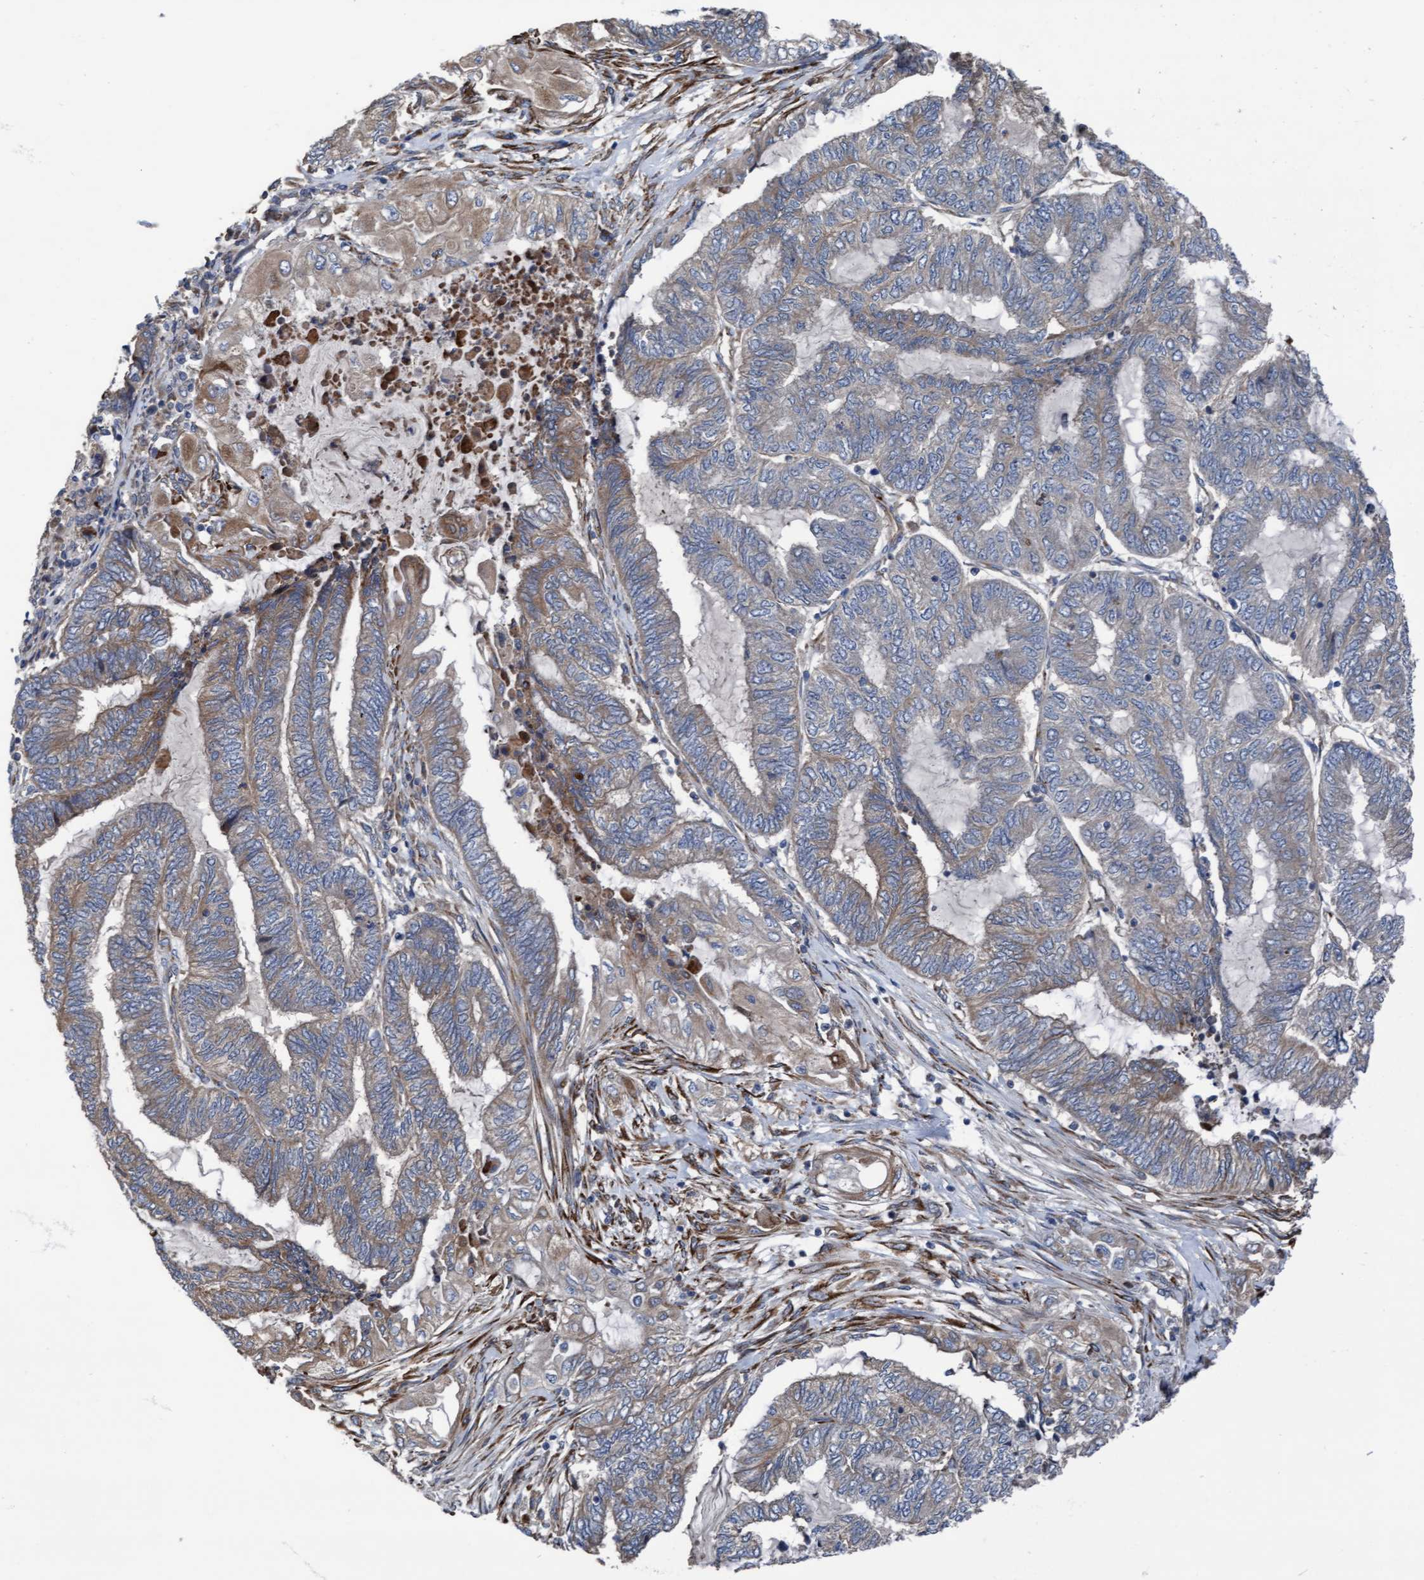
{"staining": {"intensity": "weak", "quantity": "<25%", "location": "cytoplasmic/membranous"}, "tissue": "endometrial cancer", "cell_type": "Tumor cells", "image_type": "cancer", "snomed": [{"axis": "morphology", "description": "Adenocarcinoma, NOS"}, {"axis": "topography", "description": "Uterus"}, {"axis": "topography", "description": "Endometrium"}], "caption": "High power microscopy histopathology image of an immunohistochemistry (IHC) image of adenocarcinoma (endometrial), revealing no significant staining in tumor cells.", "gene": "KLHL26", "patient": {"sex": "female", "age": 70}}